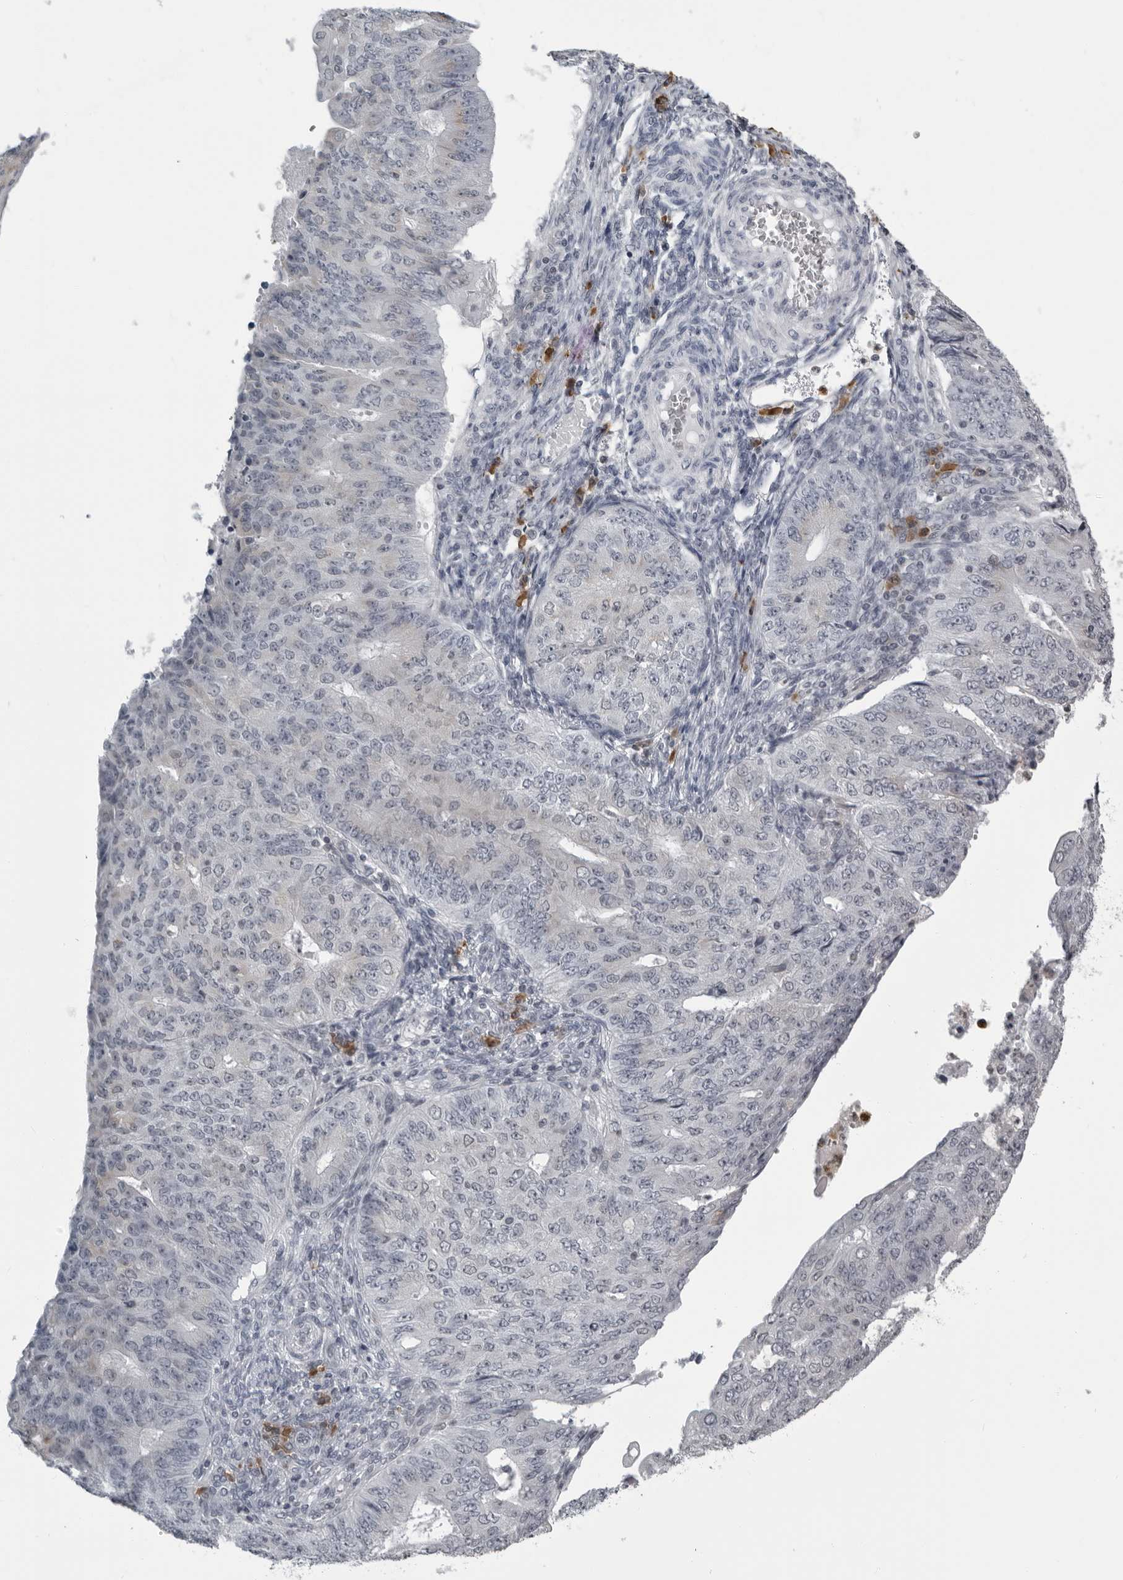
{"staining": {"intensity": "negative", "quantity": "none", "location": "none"}, "tissue": "endometrial cancer", "cell_type": "Tumor cells", "image_type": "cancer", "snomed": [{"axis": "morphology", "description": "Adenocarcinoma, NOS"}, {"axis": "topography", "description": "Endometrium"}], "caption": "The micrograph demonstrates no significant positivity in tumor cells of endometrial adenocarcinoma.", "gene": "RTCA", "patient": {"sex": "female", "age": 32}}